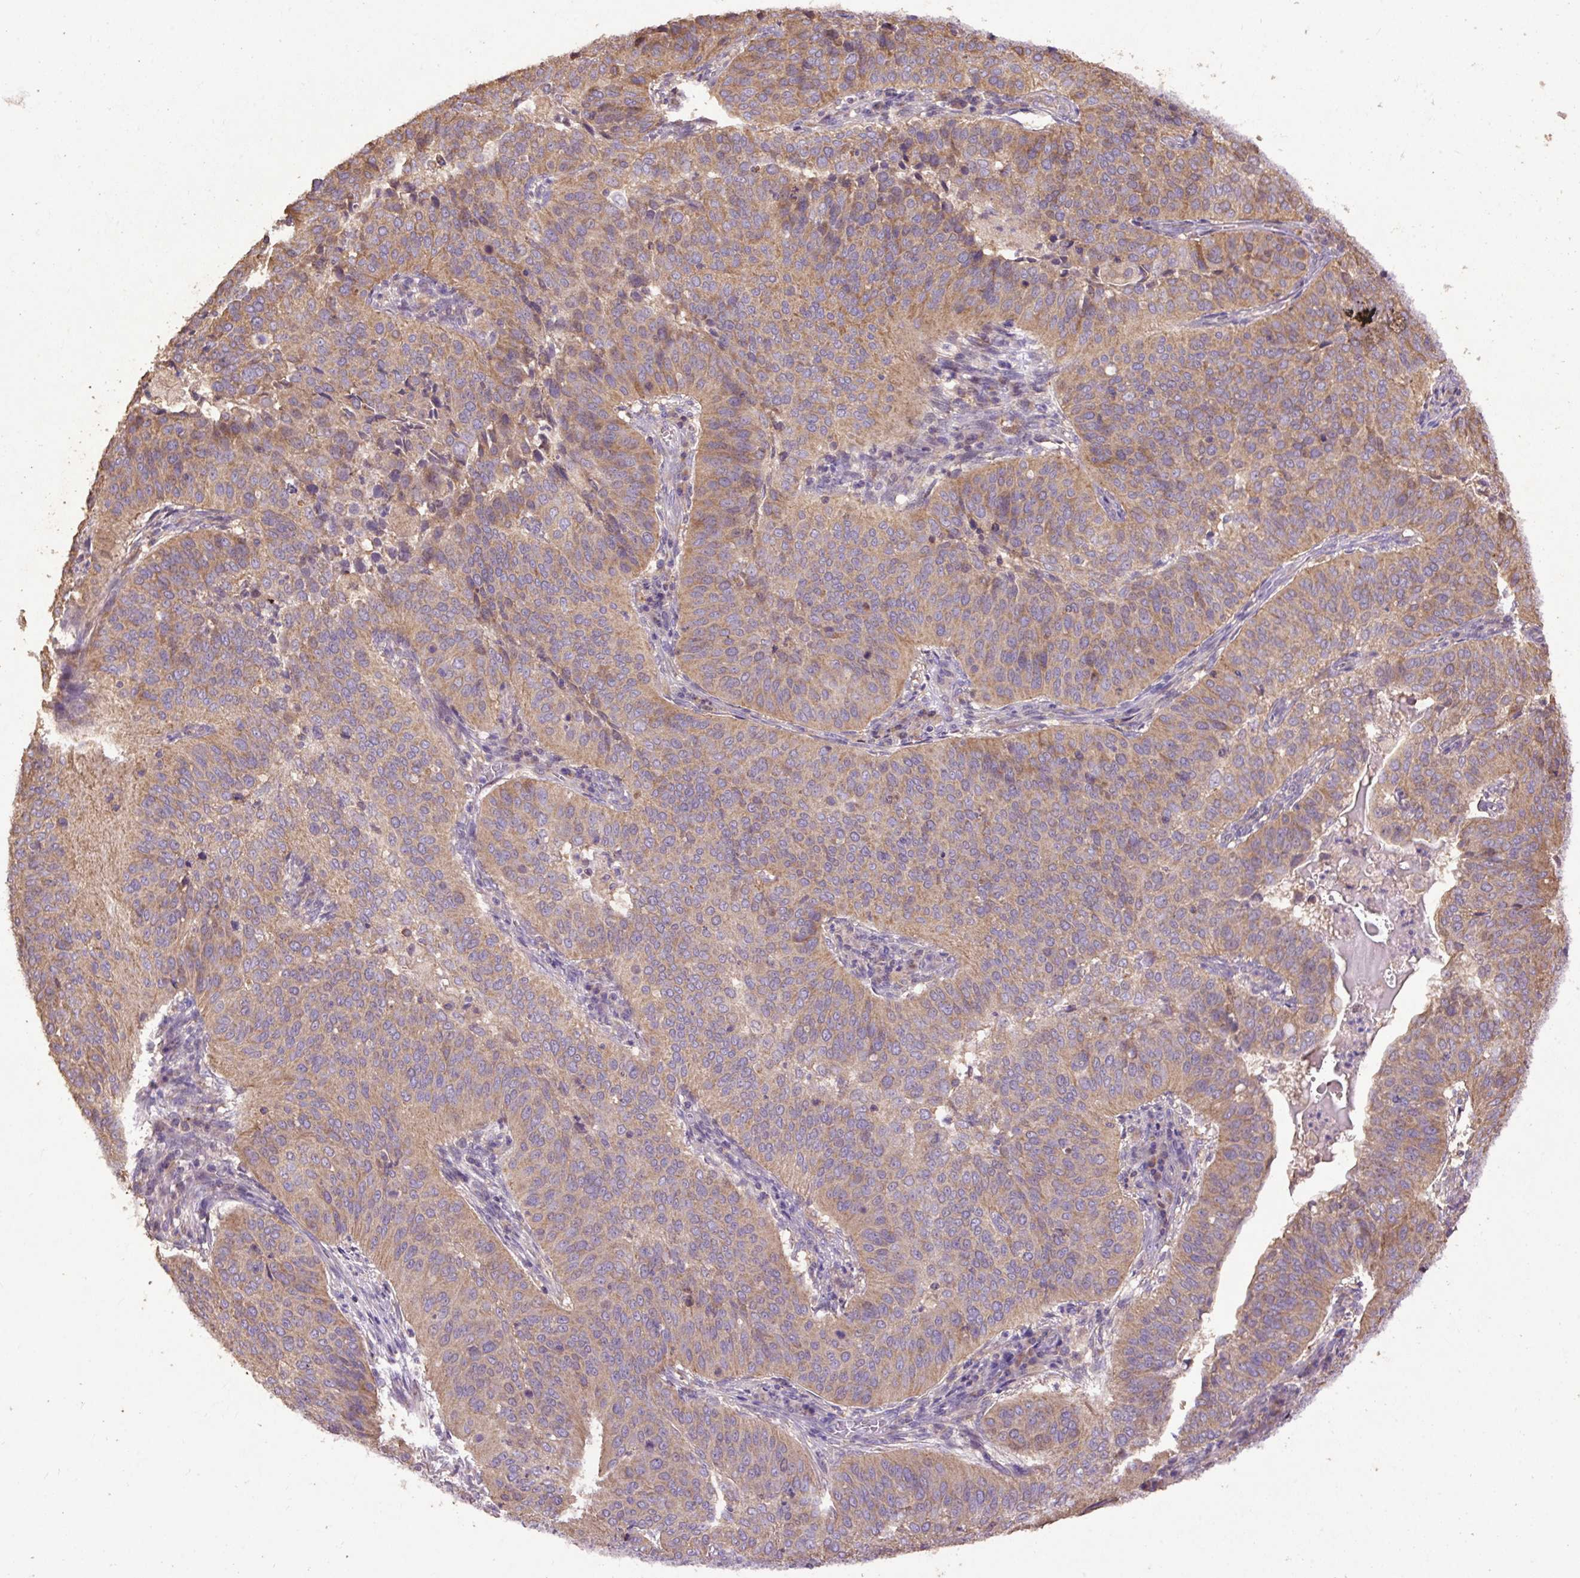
{"staining": {"intensity": "moderate", "quantity": "25%-75%", "location": "cytoplasmic/membranous"}, "tissue": "cervical cancer", "cell_type": "Tumor cells", "image_type": "cancer", "snomed": [{"axis": "morphology", "description": "Normal tissue, NOS"}, {"axis": "morphology", "description": "Squamous cell carcinoma, NOS"}, {"axis": "topography", "description": "Cervix"}], "caption": "Immunohistochemistry (IHC) (DAB (3,3'-diaminobenzidine)) staining of squamous cell carcinoma (cervical) shows moderate cytoplasmic/membranous protein positivity in approximately 25%-75% of tumor cells.", "gene": "ABR", "patient": {"sex": "female", "age": 39}}